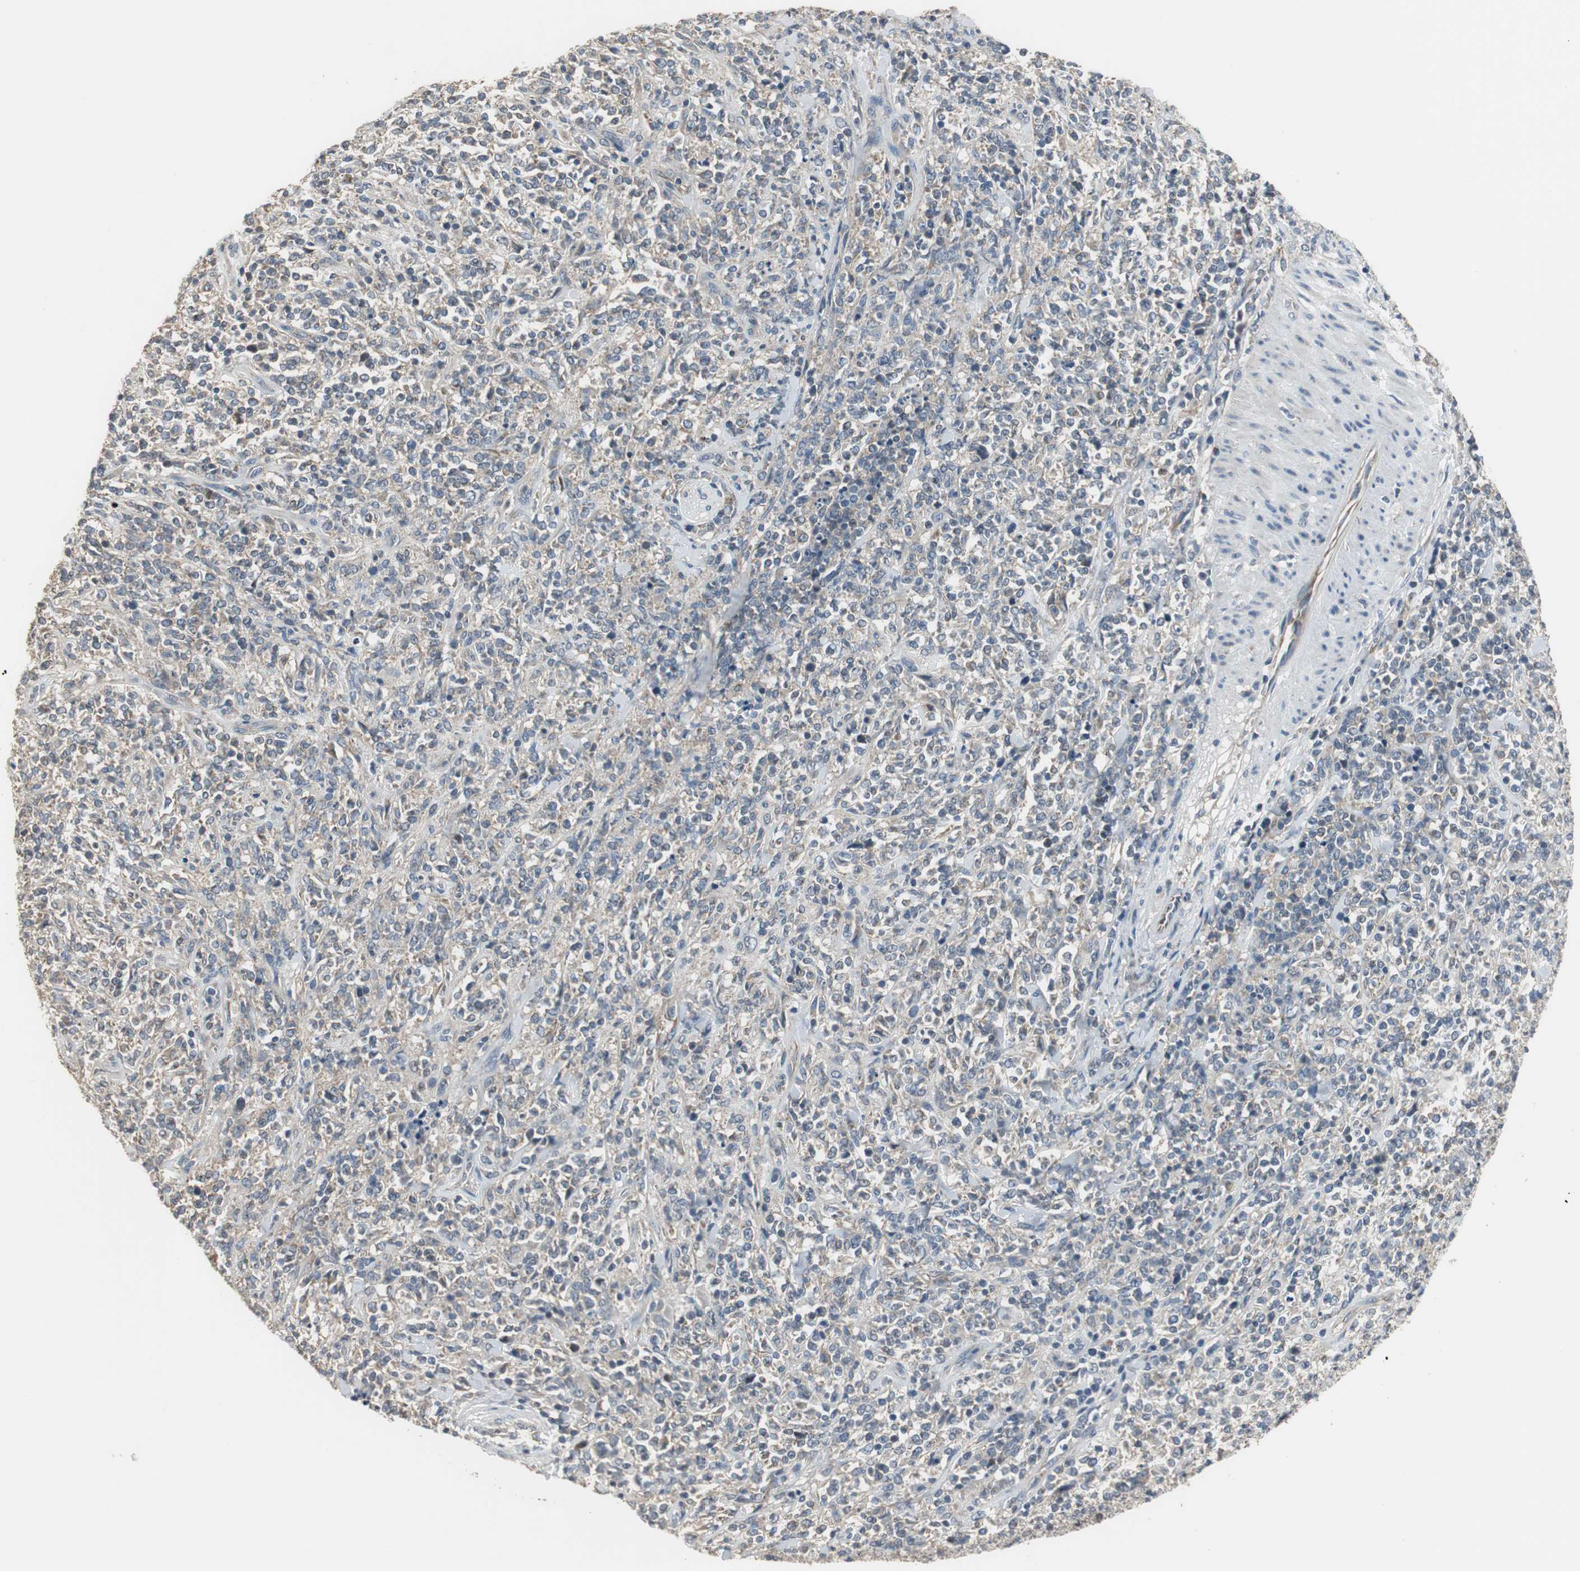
{"staining": {"intensity": "weak", "quantity": ">75%", "location": "cytoplasmic/membranous"}, "tissue": "lymphoma", "cell_type": "Tumor cells", "image_type": "cancer", "snomed": [{"axis": "morphology", "description": "Malignant lymphoma, non-Hodgkin's type, High grade"}, {"axis": "topography", "description": "Soft tissue"}], "caption": "Lymphoma was stained to show a protein in brown. There is low levels of weak cytoplasmic/membranous expression in about >75% of tumor cells.", "gene": "MSTO1", "patient": {"sex": "male", "age": 18}}